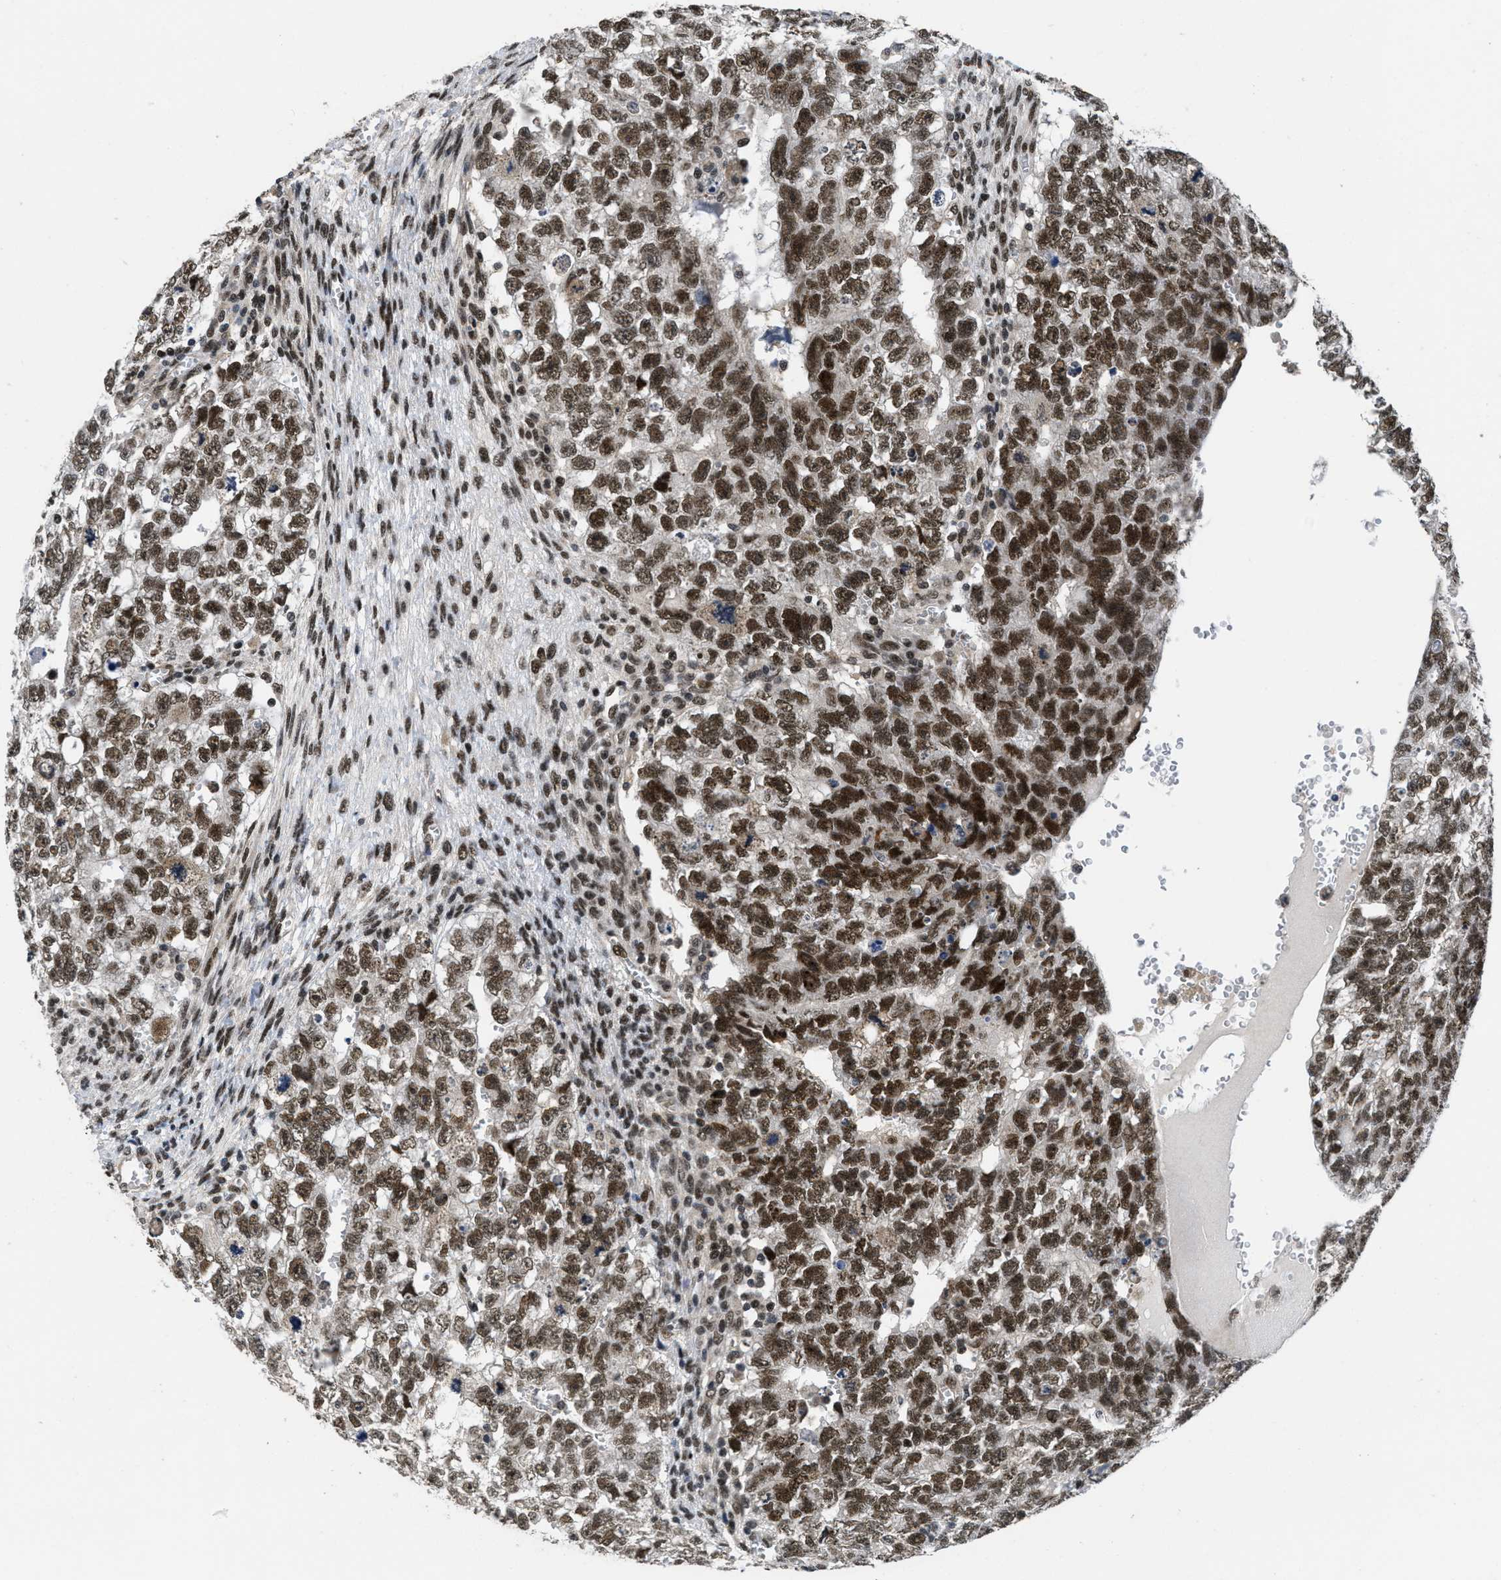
{"staining": {"intensity": "strong", "quantity": ">75%", "location": "nuclear"}, "tissue": "testis cancer", "cell_type": "Tumor cells", "image_type": "cancer", "snomed": [{"axis": "morphology", "description": "Seminoma, NOS"}, {"axis": "morphology", "description": "Carcinoma, Embryonal, NOS"}, {"axis": "topography", "description": "Testis"}], "caption": "There is high levels of strong nuclear staining in tumor cells of embryonal carcinoma (testis), as demonstrated by immunohistochemical staining (brown color).", "gene": "CUL4B", "patient": {"sex": "male", "age": 38}}